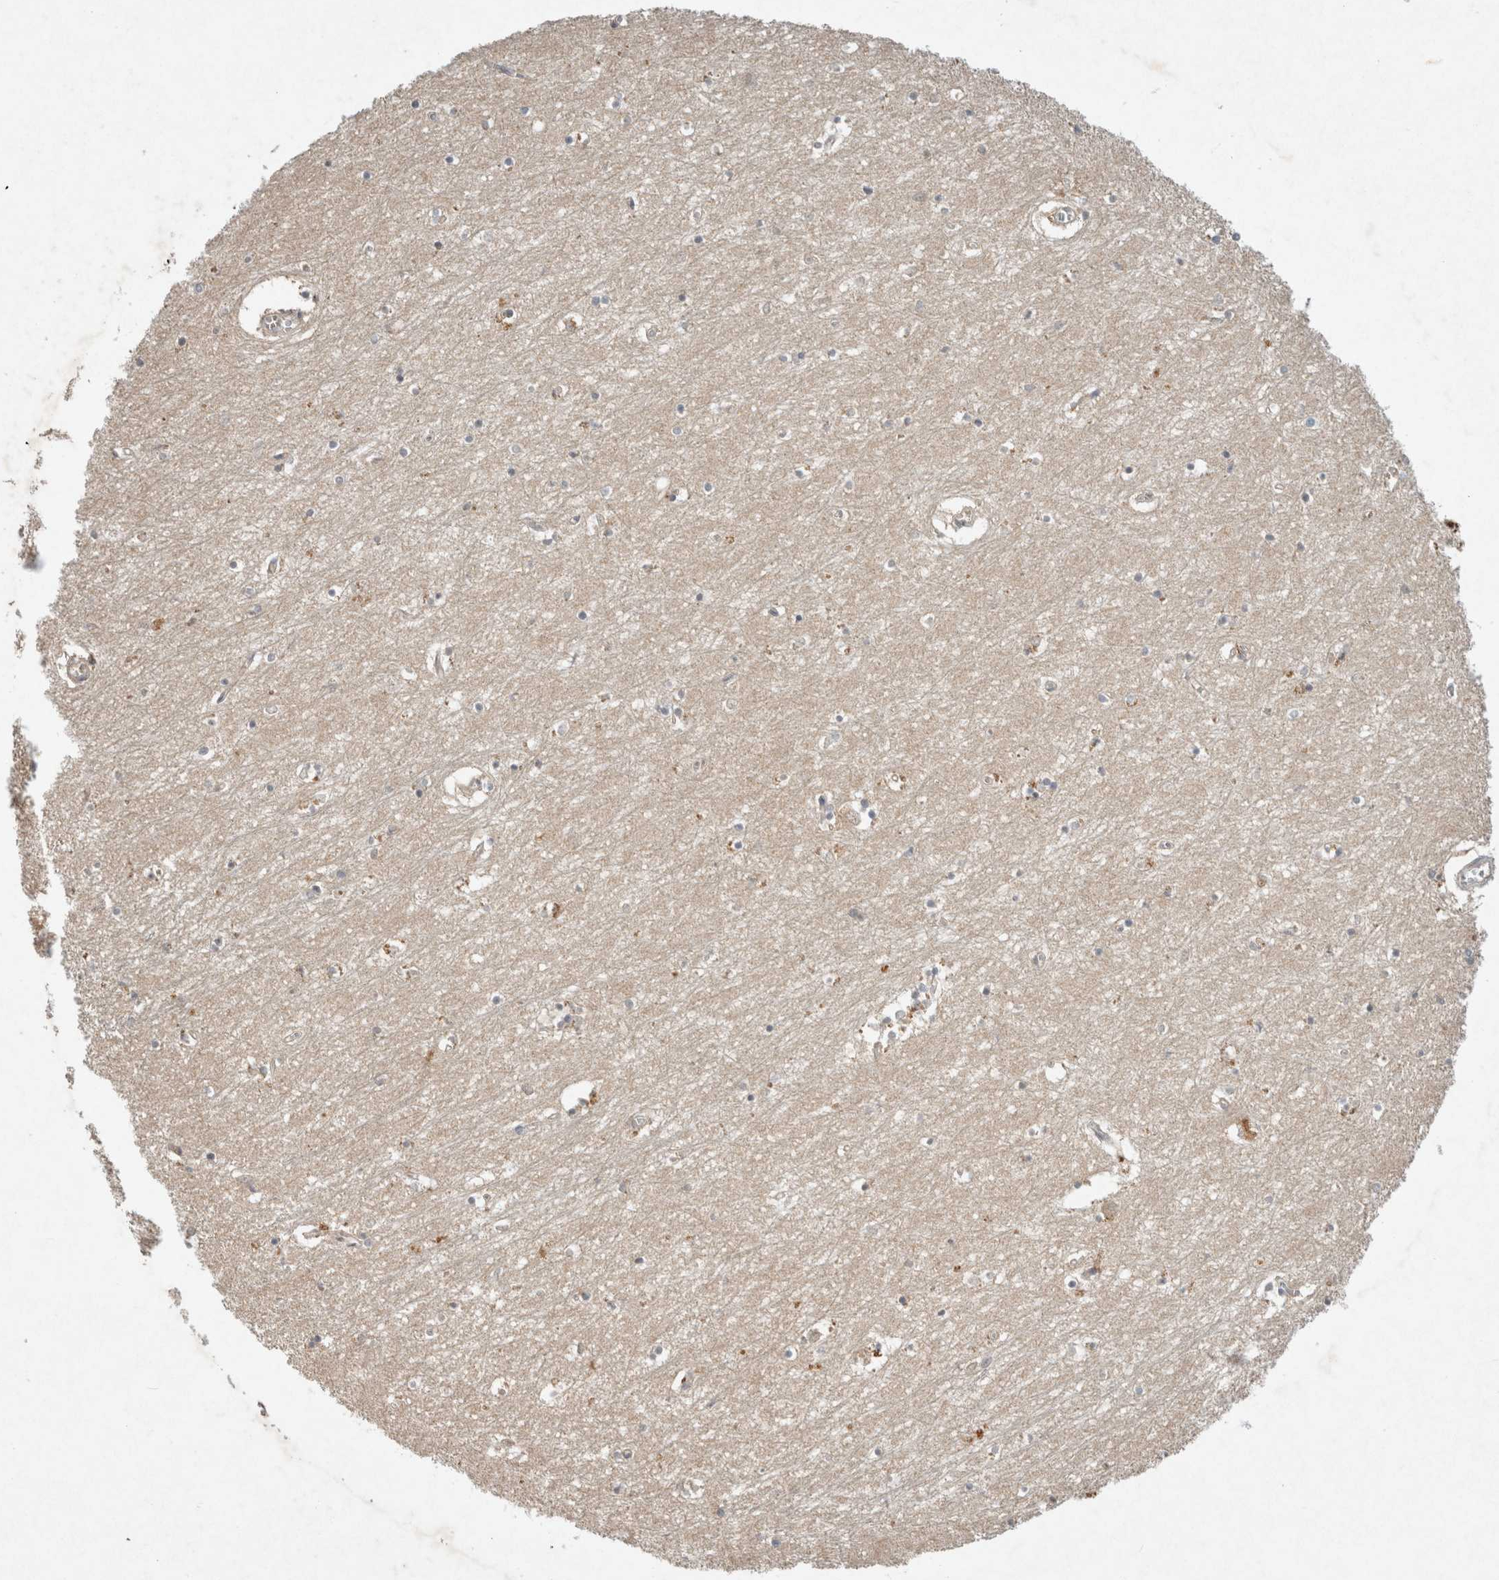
{"staining": {"intensity": "weak", "quantity": "<25%", "location": "cytoplasmic/membranous"}, "tissue": "hippocampus", "cell_type": "Glial cells", "image_type": "normal", "snomed": [{"axis": "morphology", "description": "Normal tissue, NOS"}, {"axis": "topography", "description": "Hippocampus"}], "caption": "Immunohistochemical staining of benign human hippocampus exhibits no significant expression in glial cells.", "gene": "LOXL2", "patient": {"sex": "male", "age": 70}}